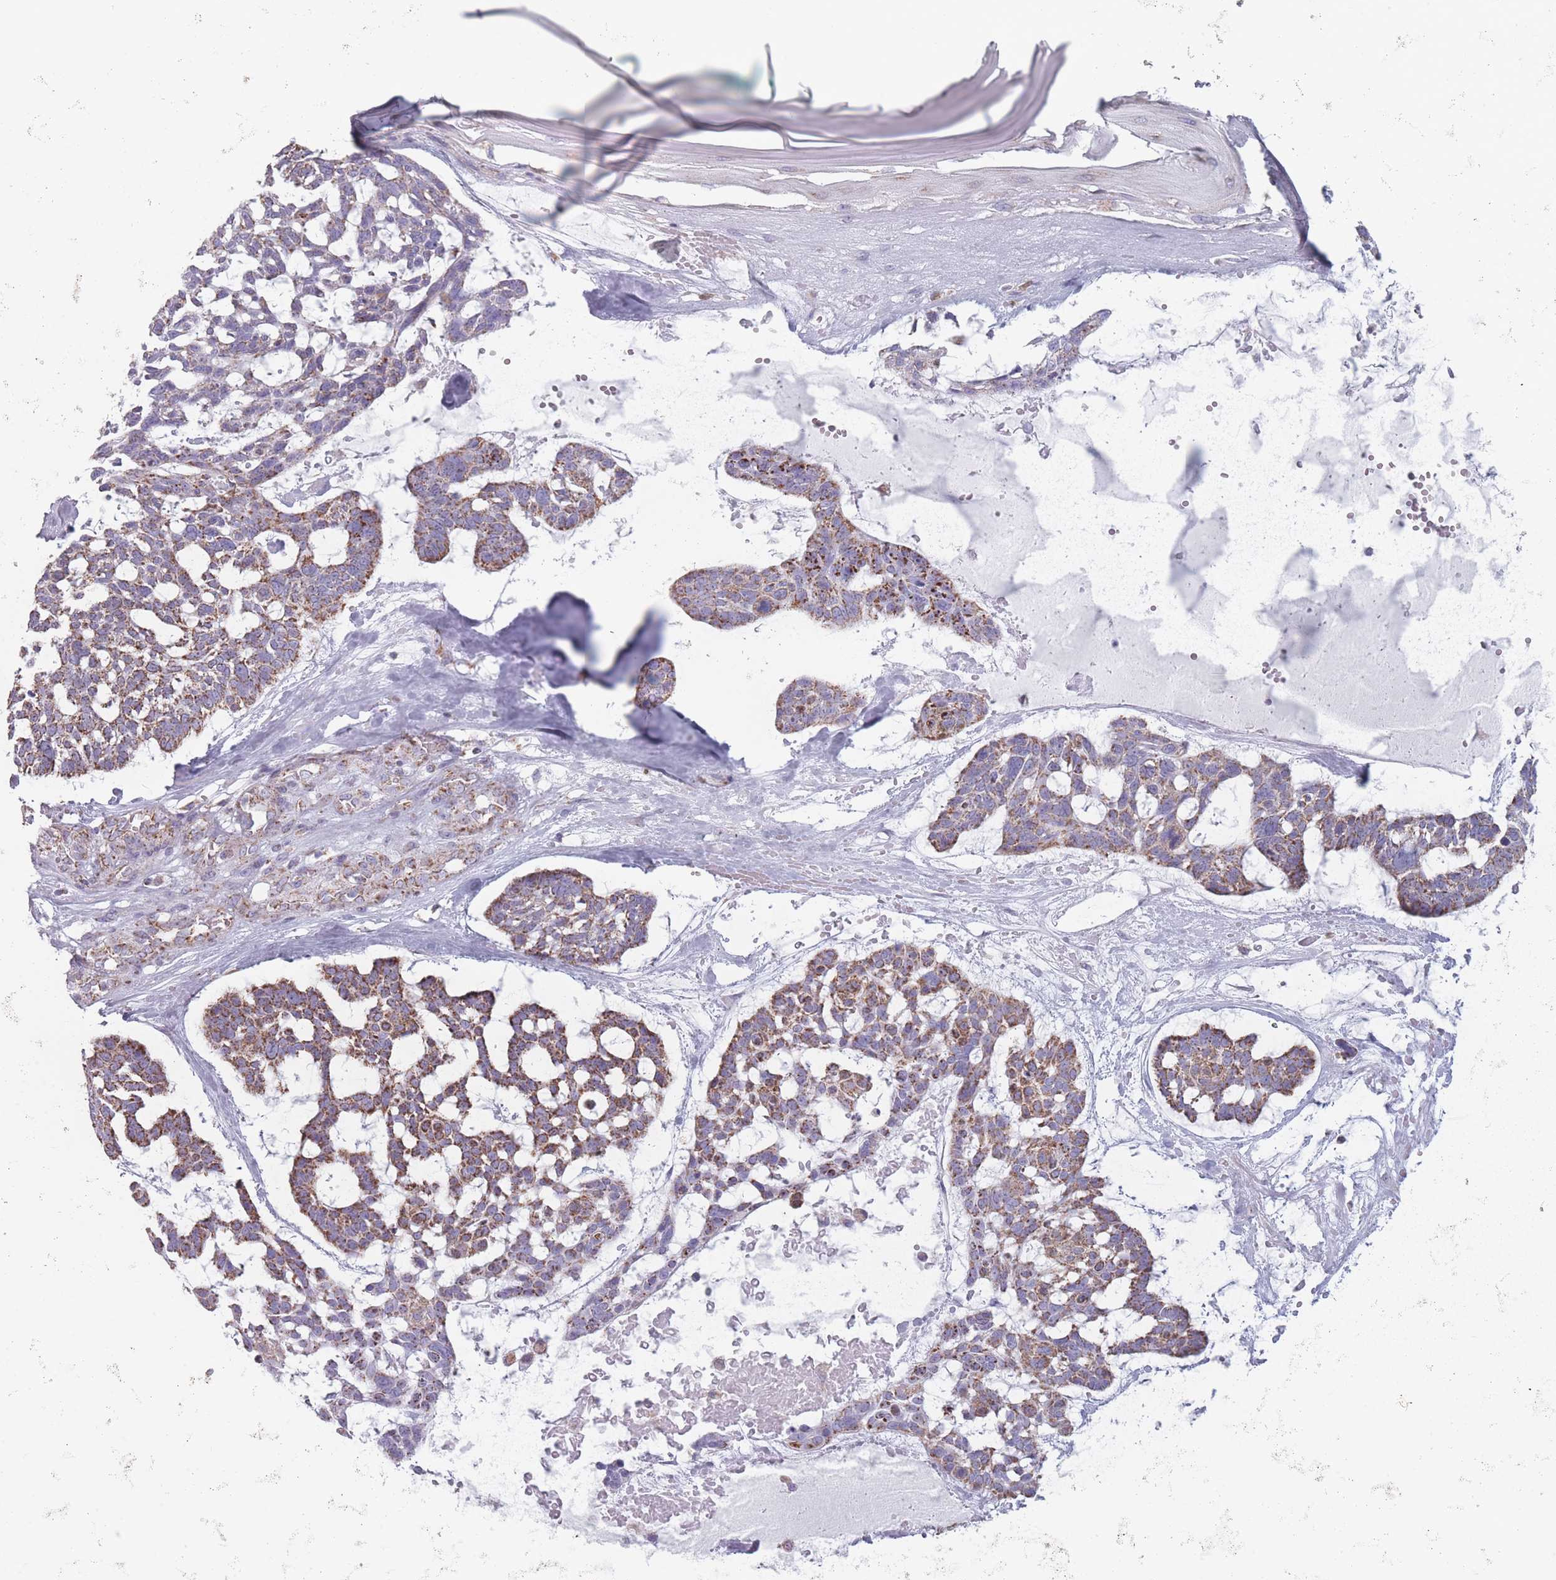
{"staining": {"intensity": "strong", "quantity": ">75%", "location": "cytoplasmic/membranous"}, "tissue": "skin cancer", "cell_type": "Tumor cells", "image_type": "cancer", "snomed": [{"axis": "morphology", "description": "Basal cell carcinoma"}, {"axis": "topography", "description": "Skin"}], "caption": "IHC staining of basal cell carcinoma (skin), which shows high levels of strong cytoplasmic/membranous positivity in approximately >75% of tumor cells indicating strong cytoplasmic/membranous protein staining. The staining was performed using DAB (brown) for protein detection and nuclei were counterstained in hematoxylin (blue).", "gene": "DCHS1", "patient": {"sex": "male", "age": 88}}